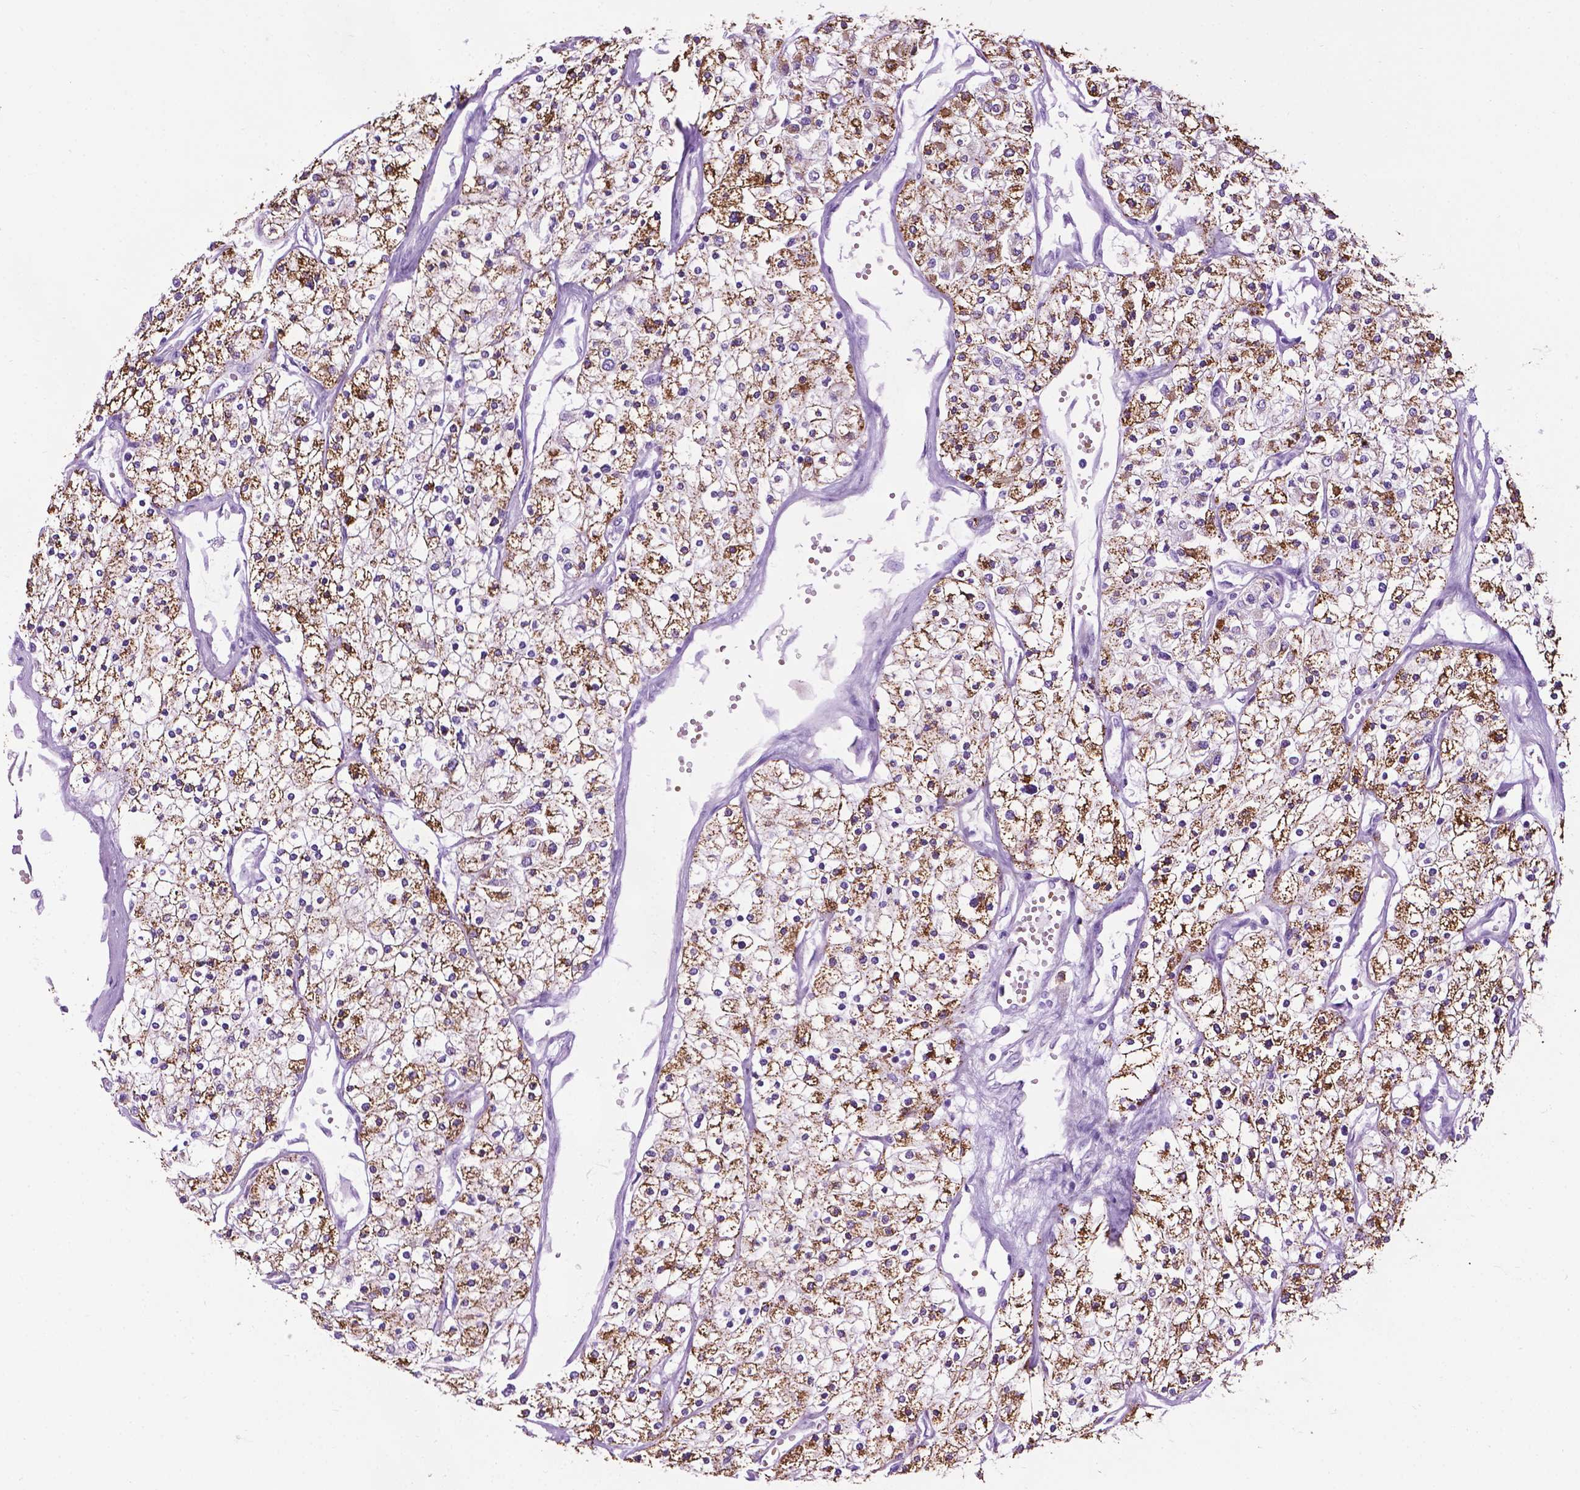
{"staining": {"intensity": "strong", "quantity": "25%-75%", "location": "cytoplasmic/membranous"}, "tissue": "renal cancer", "cell_type": "Tumor cells", "image_type": "cancer", "snomed": [{"axis": "morphology", "description": "Adenocarcinoma, NOS"}, {"axis": "topography", "description": "Kidney"}], "caption": "Protein analysis of renal cancer (adenocarcinoma) tissue reveals strong cytoplasmic/membranous expression in approximately 25%-75% of tumor cells.", "gene": "TMEM132E", "patient": {"sex": "male", "age": 80}}